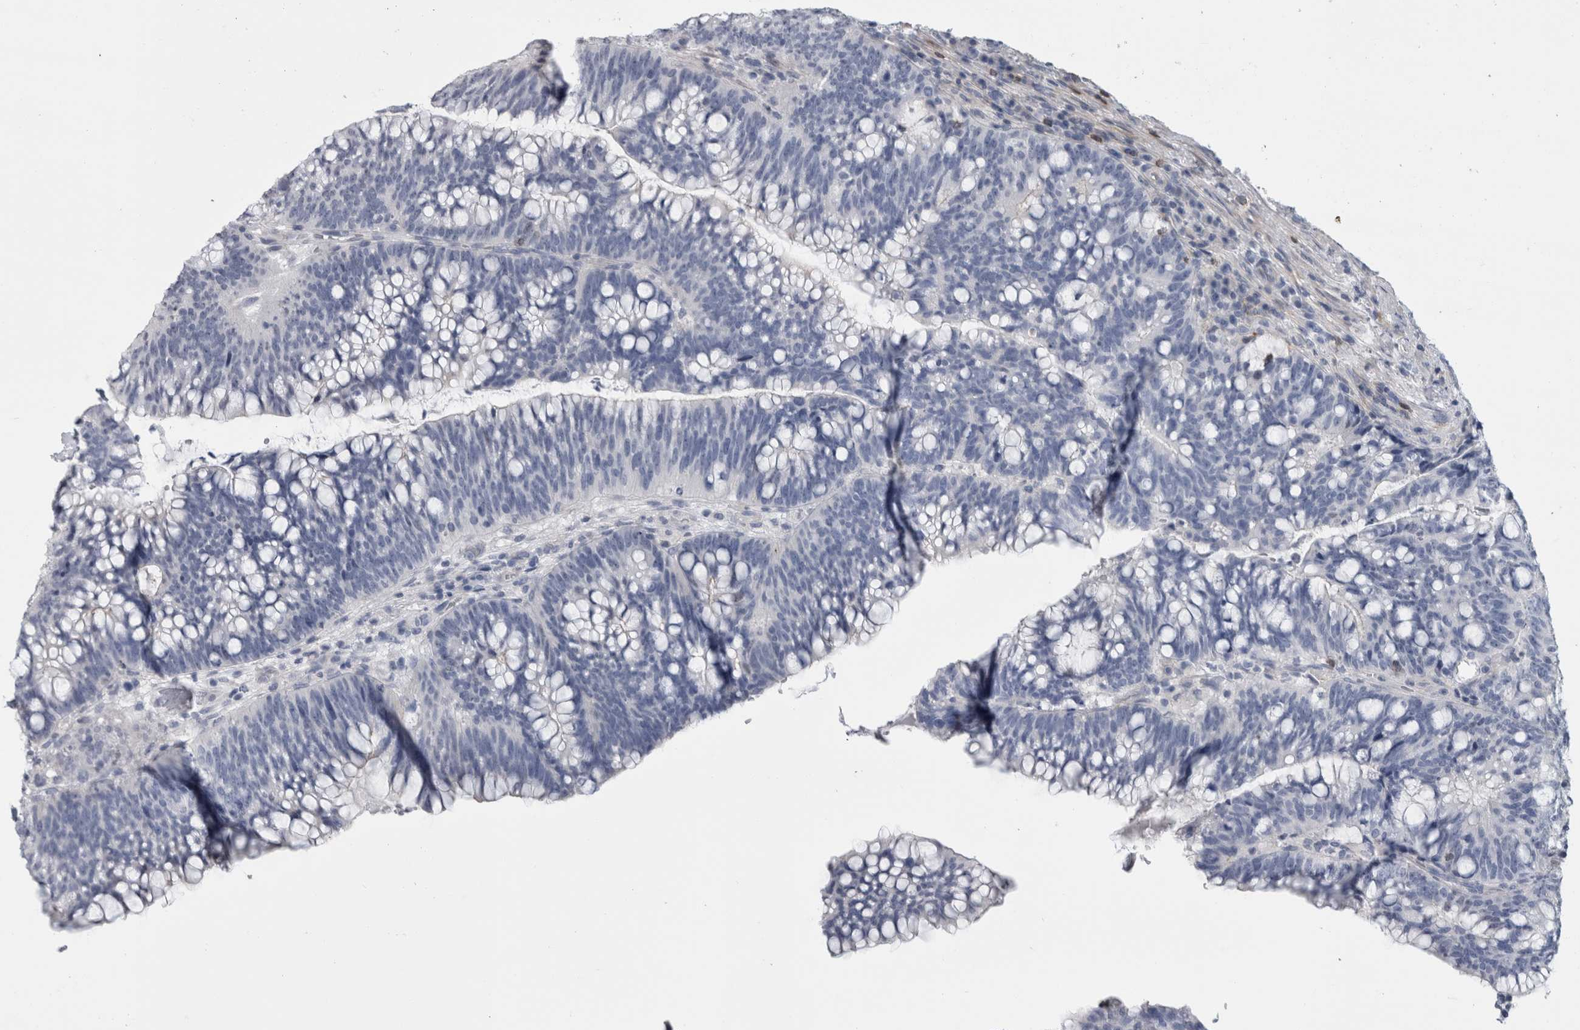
{"staining": {"intensity": "negative", "quantity": "none", "location": "none"}, "tissue": "colorectal cancer", "cell_type": "Tumor cells", "image_type": "cancer", "snomed": [{"axis": "morphology", "description": "Adenocarcinoma, NOS"}, {"axis": "topography", "description": "Colon"}], "caption": "Immunohistochemistry (IHC) photomicrograph of human colorectal adenocarcinoma stained for a protein (brown), which exhibits no staining in tumor cells.", "gene": "IL33", "patient": {"sex": "female", "age": 66}}